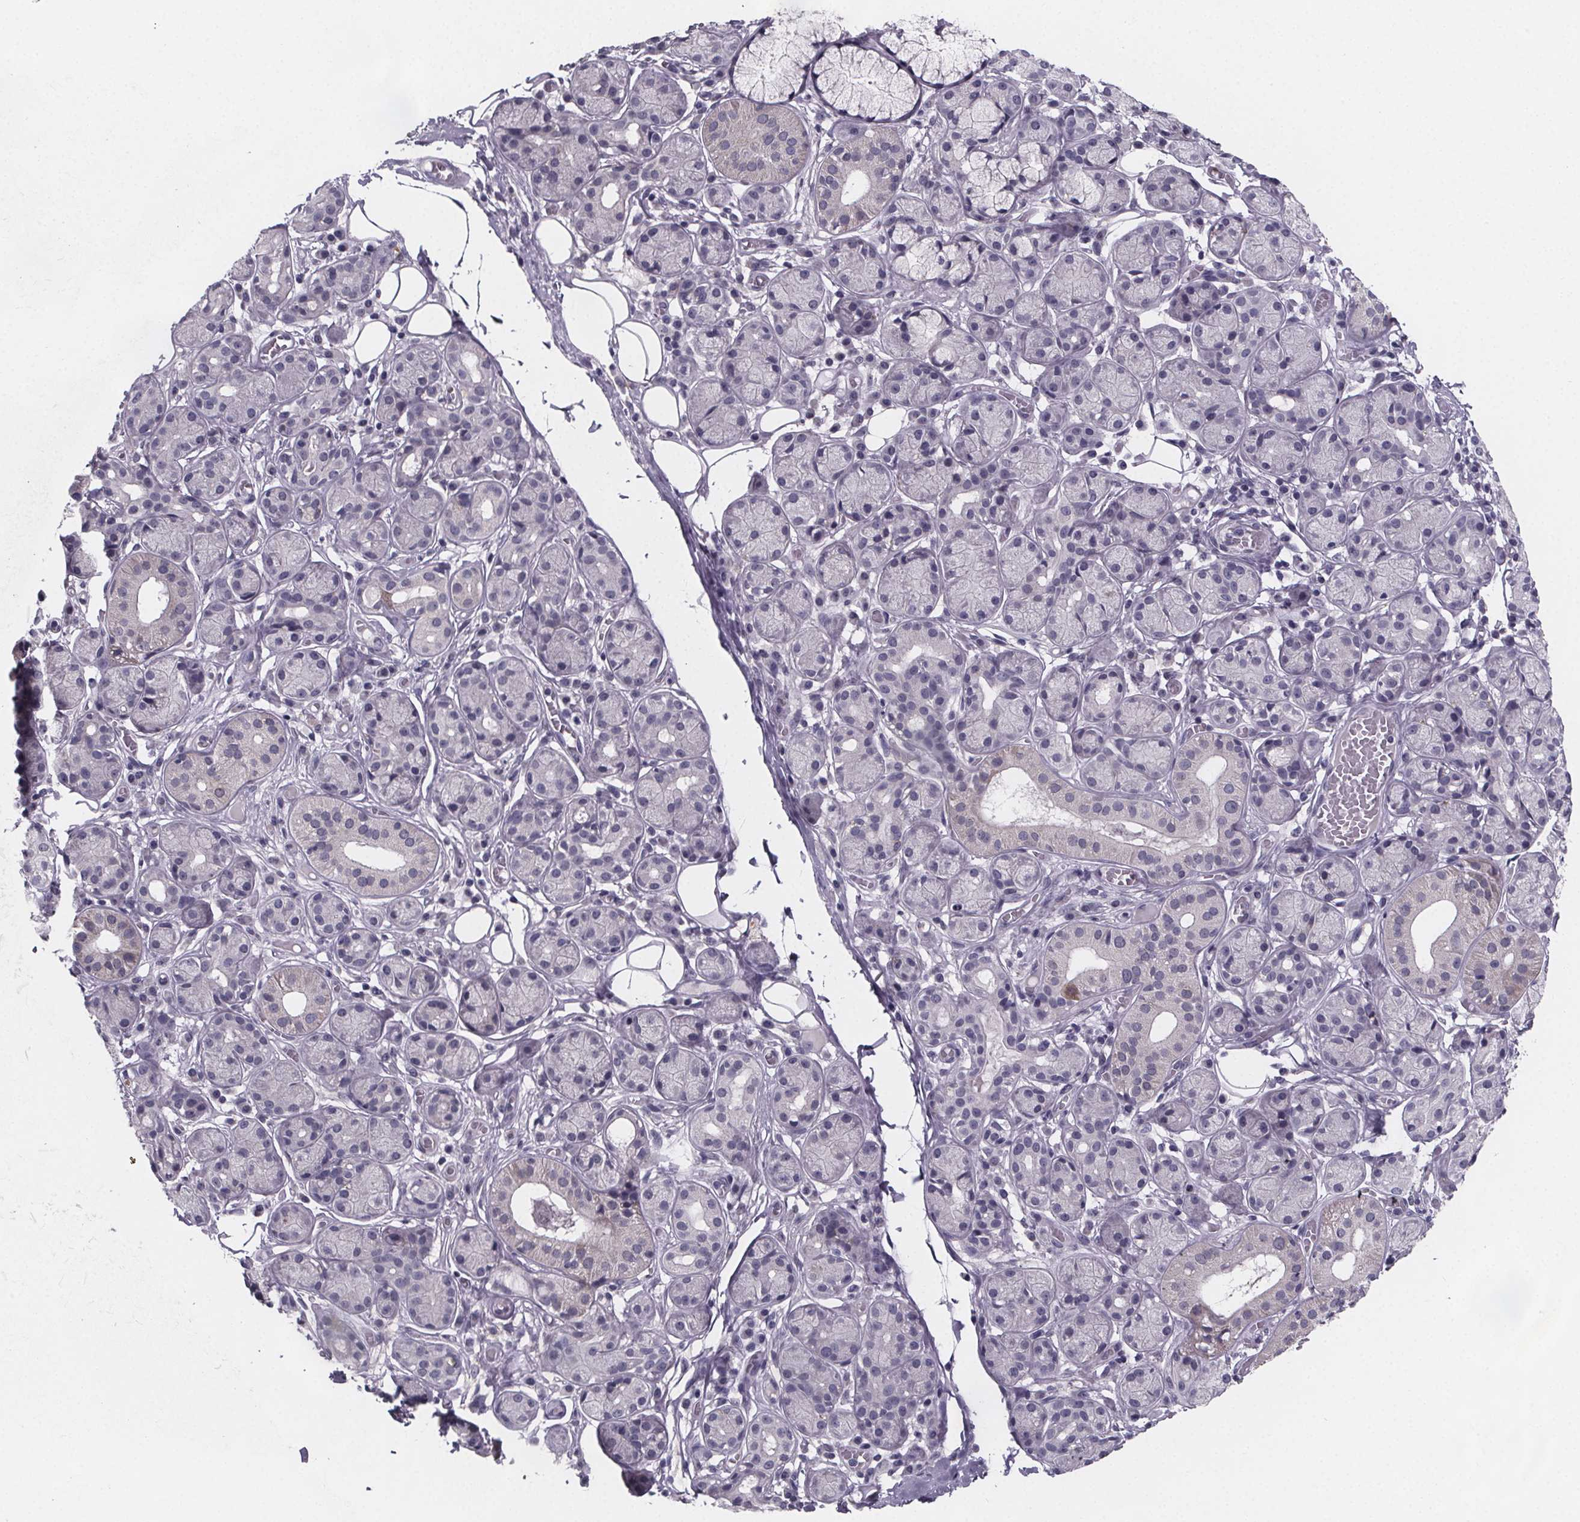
{"staining": {"intensity": "negative", "quantity": "none", "location": "none"}, "tissue": "salivary gland", "cell_type": "Glandular cells", "image_type": "normal", "snomed": [{"axis": "morphology", "description": "Normal tissue, NOS"}, {"axis": "topography", "description": "Salivary gland"}, {"axis": "topography", "description": "Peripheral nerve tissue"}], "caption": "Glandular cells are negative for brown protein staining in unremarkable salivary gland. (Brightfield microscopy of DAB immunohistochemistry at high magnification).", "gene": "PAH", "patient": {"sex": "male", "age": 71}}